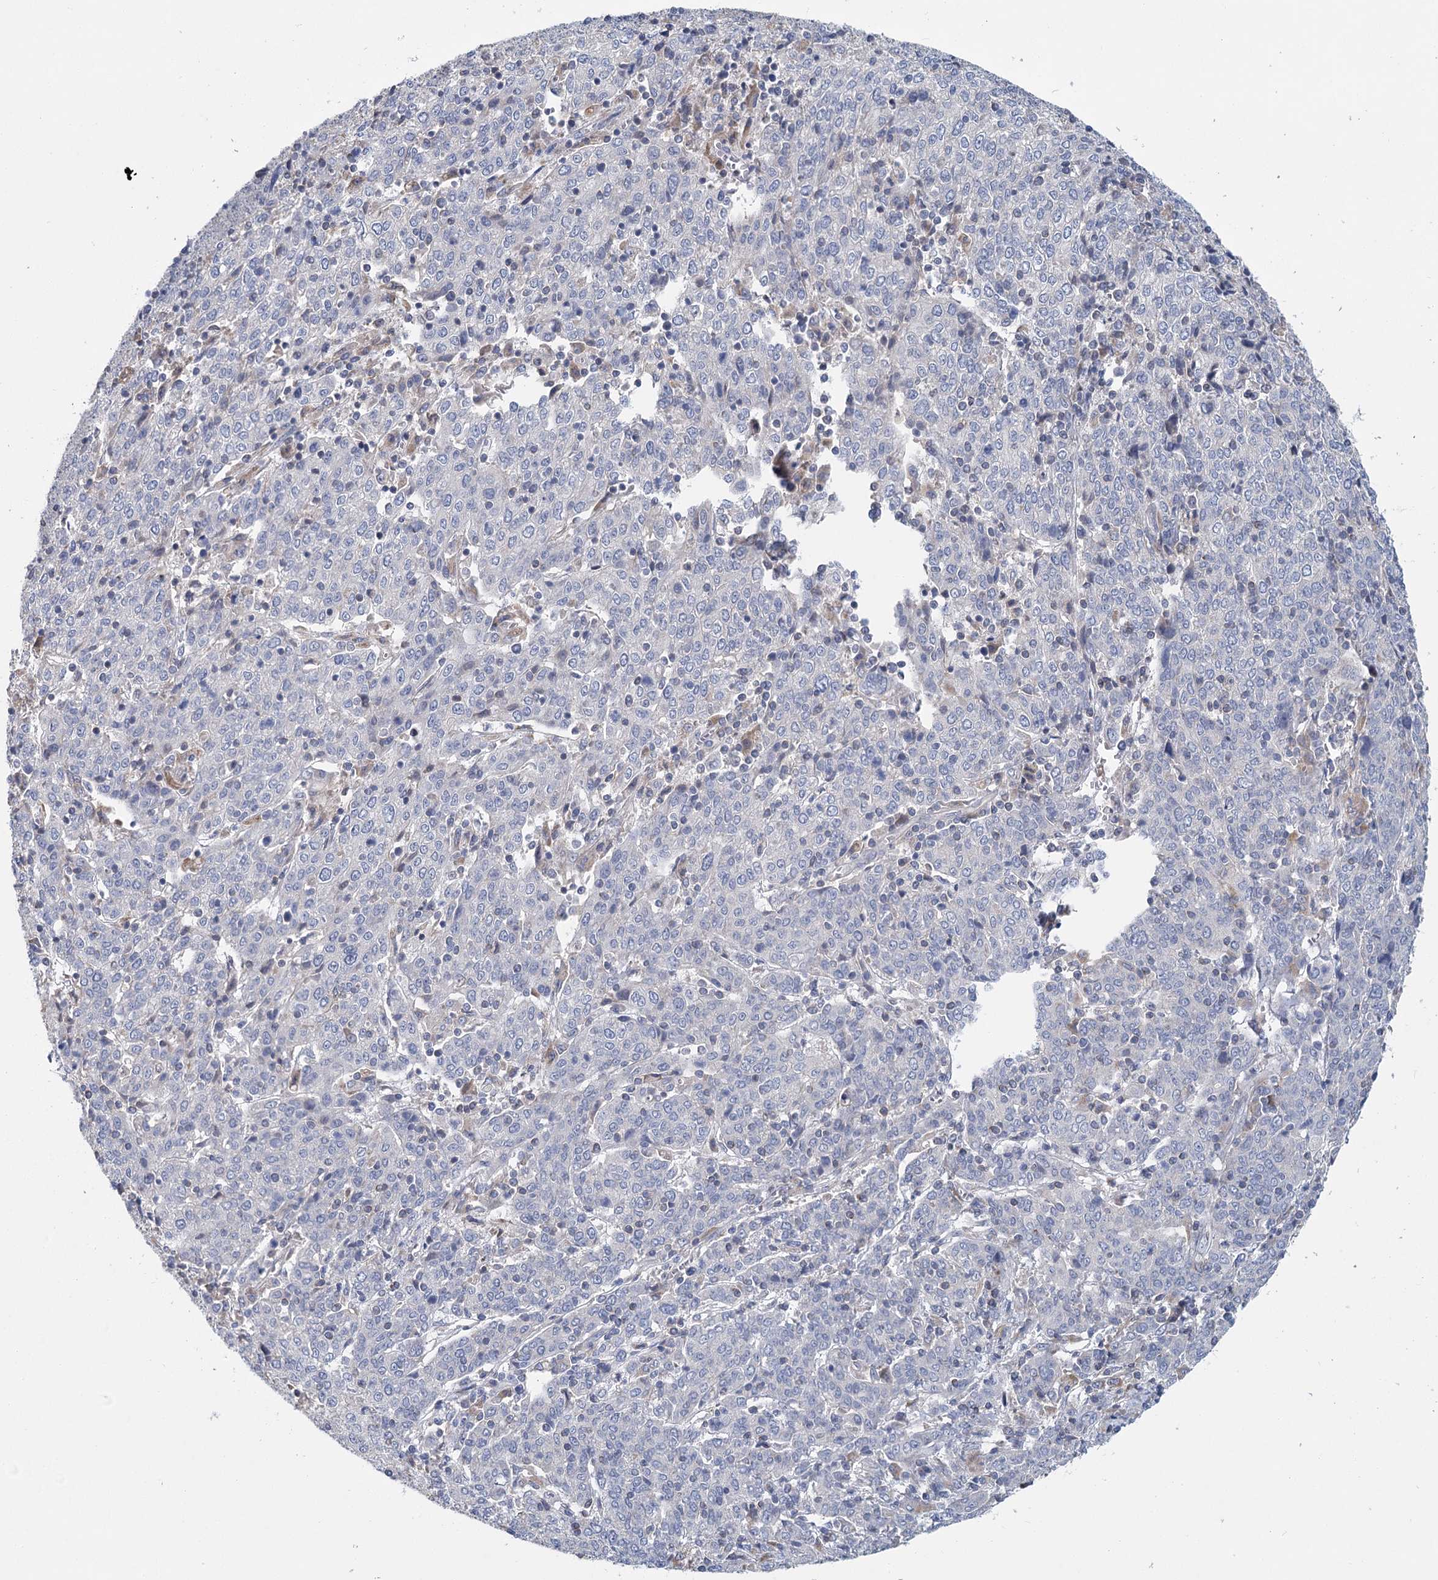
{"staining": {"intensity": "negative", "quantity": "none", "location": "none"}, "tissue": "cervical cancer", "cell_type": "Tumor cells", "image_type": "cancer", "snomed": [{"axis": "morphology", "description": "Squamous cell carcinoma, NOS"}, {"axis": "topography", "description": "Cervix"}], "caption": "This image is of squamous cell carcinoma (cervical) stained with immunohistochemistry to label a protein in brown with the nuclei are counter-stained blue. There is no positivity in tumor cells.", "gene": "ANKRD16", "patient": {"sex": "female", "age": 67}}